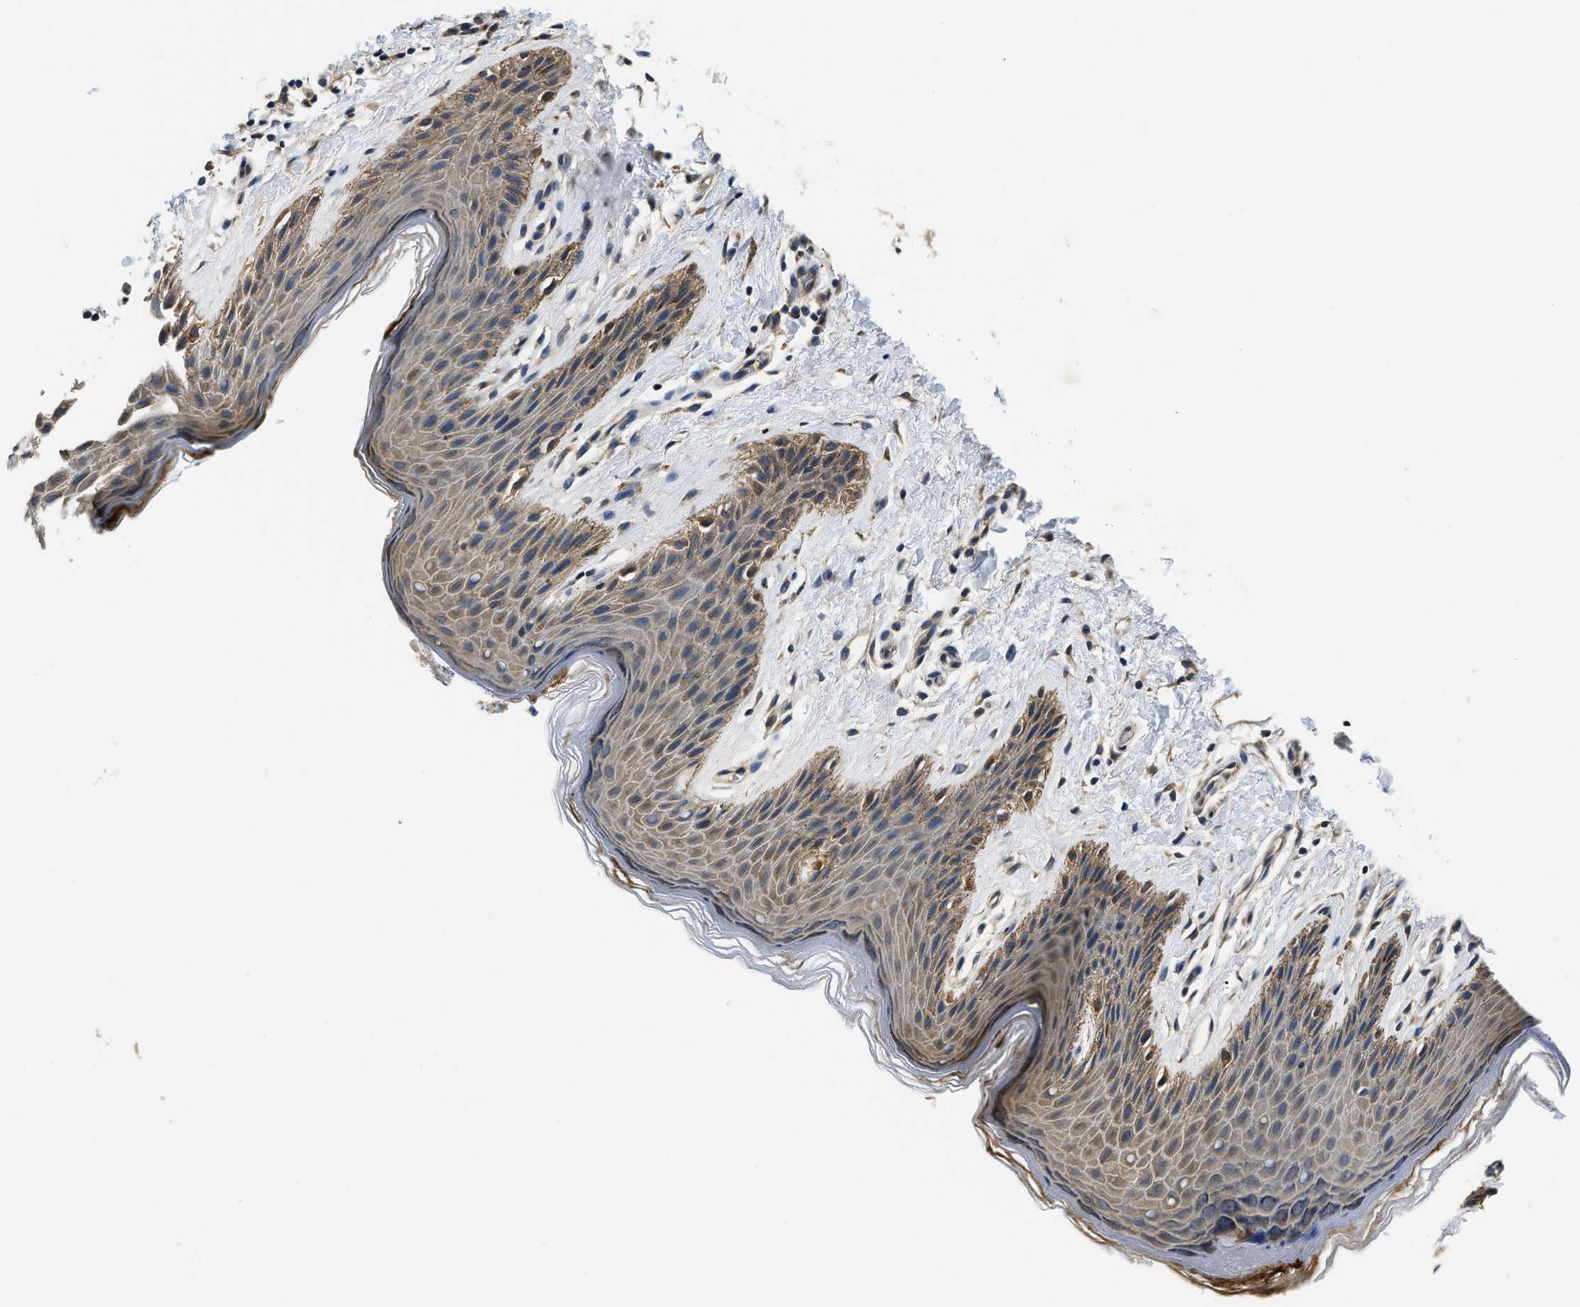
{"staining": {"intensity": "weak", "quantity": ">75%", "location": "cytoplasmic/membranous"}, "tissue": "skin", "cell_type": "Epidermal cells", "image_type": "normal", "snomed": [{"axis": "morphology", "description": "Normal tissue, NOS"}, {"axis": "topography", "description": "Anal"}], "caption": "About >75% of epidermal cells in unremarkable human skin show weak cytoplasmic/membranous protein positivity as visualized by brown immunohistochemical staining.", "gene": "BCL7C", "patient": {"sex": "male", "age": 44}}